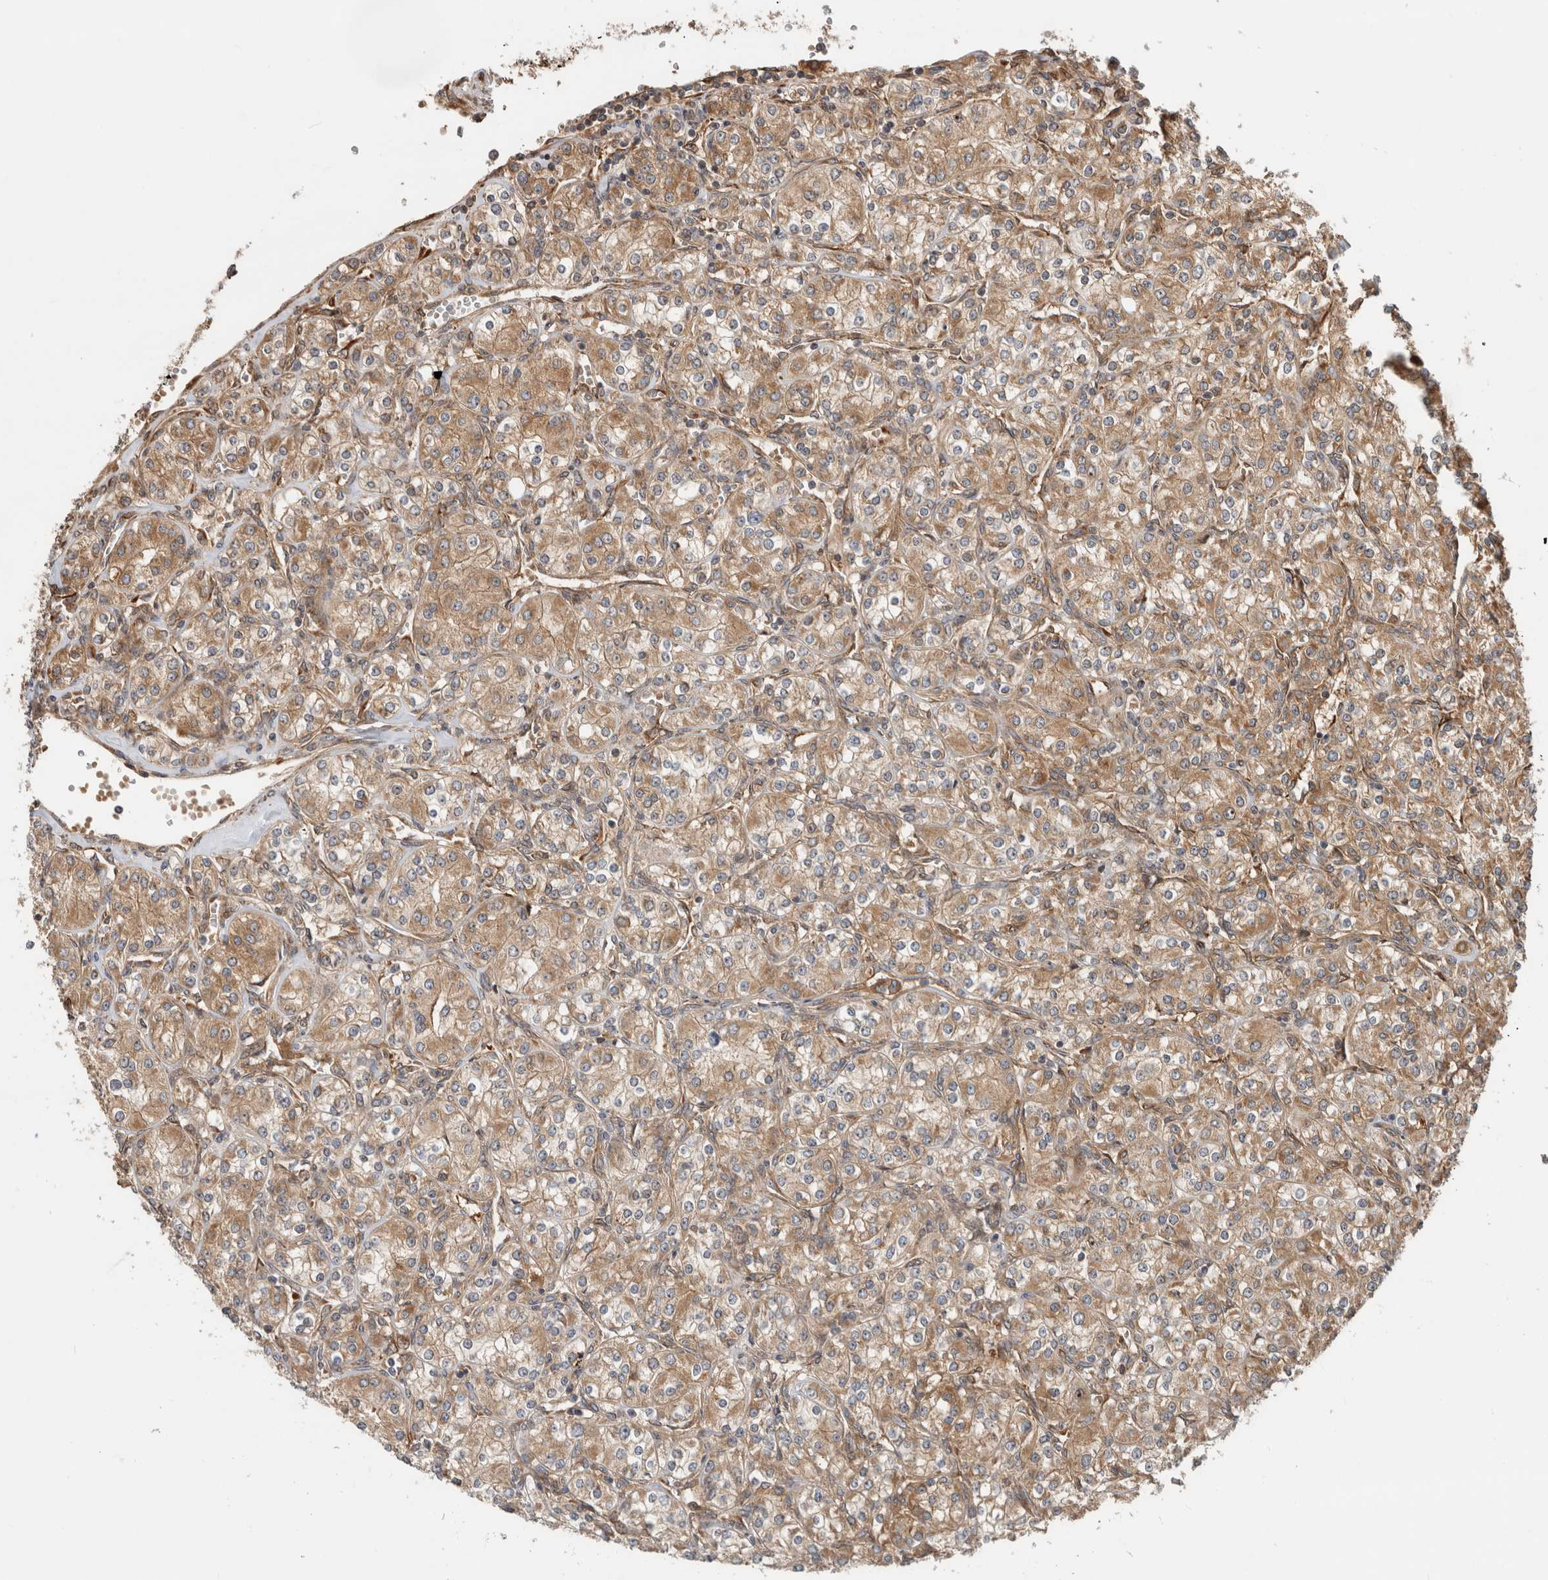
{"staining": {"intensity": "moderate", "quantity": ">75%", "location": "cytoplasmic/membranous"}, "tissue": "renal cancer", "cell_type": "Tumor cells", "image_type": "cancer", "snomed": [{"axis": "morphology", "description": "Adenocarcinoma, NOS"}, {"axis": "topography", "description": "Kidney"}], "caption": "The image displays a brown stain indicating the presence of a protein in the cytoplasmic/membranous of tumor cells in adenocarcinoma (renal).", "gene": "TUBD1", "patient": {"sex": "male", "age": 77}}